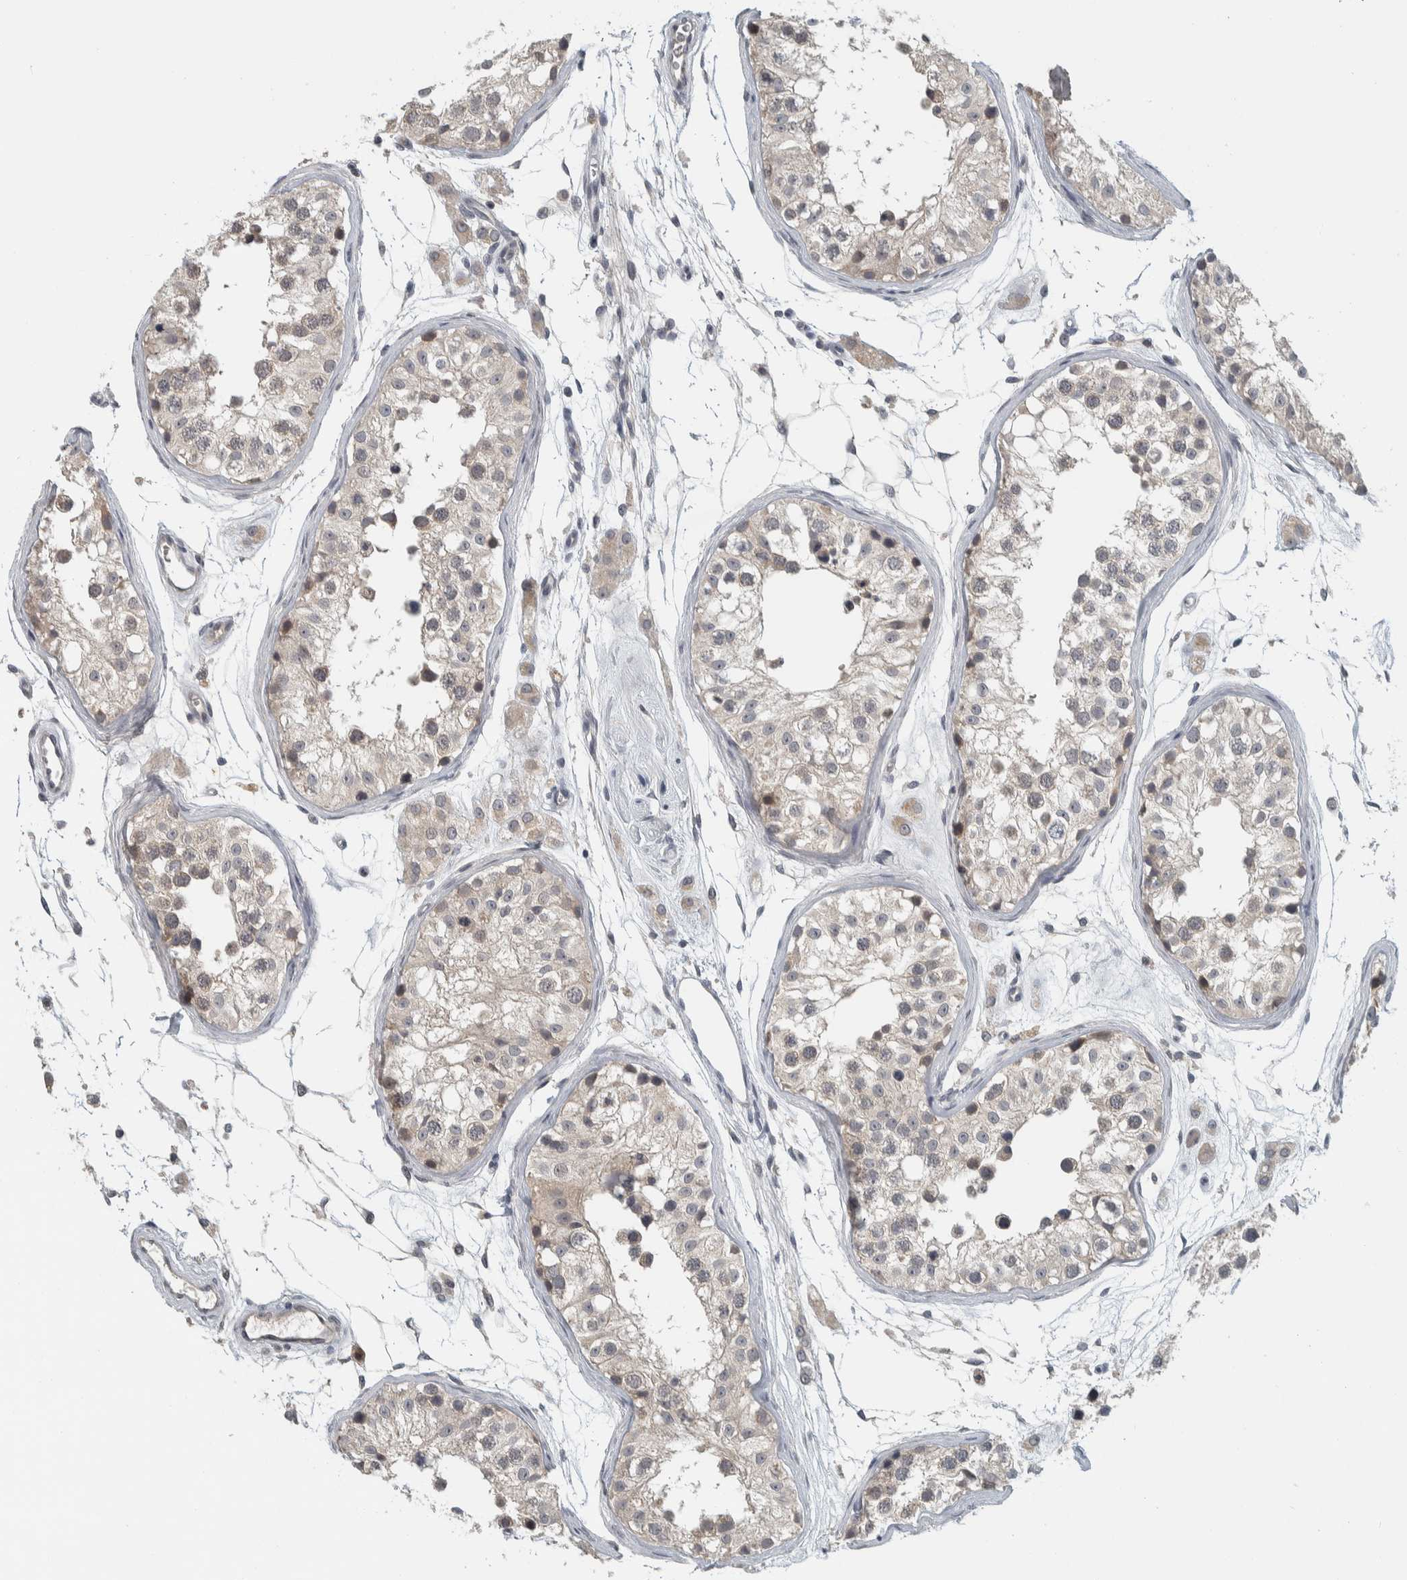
{"staining": {"intensity": "moderate", "quantity": "<25%", "location": "cytoplasmic/membranous"}, "tissue": "testis", "cell_type": "Cells in seminiferous ducts", "image_type": "normal", "snomed": [{"axis": "morphology", "description": "Normal tissue, NOS"}, {"axis": "morphology", "description": "Adenocarcinoma, metastatic, NOS"}, {"axis": "topography", "description": "Testis"}], "caption": "Immunohistochemical staining of benign human testis demonstrates moderate cytoplasmic/membranous protein expression in about <25% of cells in seminiferous ducts. Nuclei are stained in blue.", "gene": "AFP", "patient": {"sex": "male", "age": 26}}